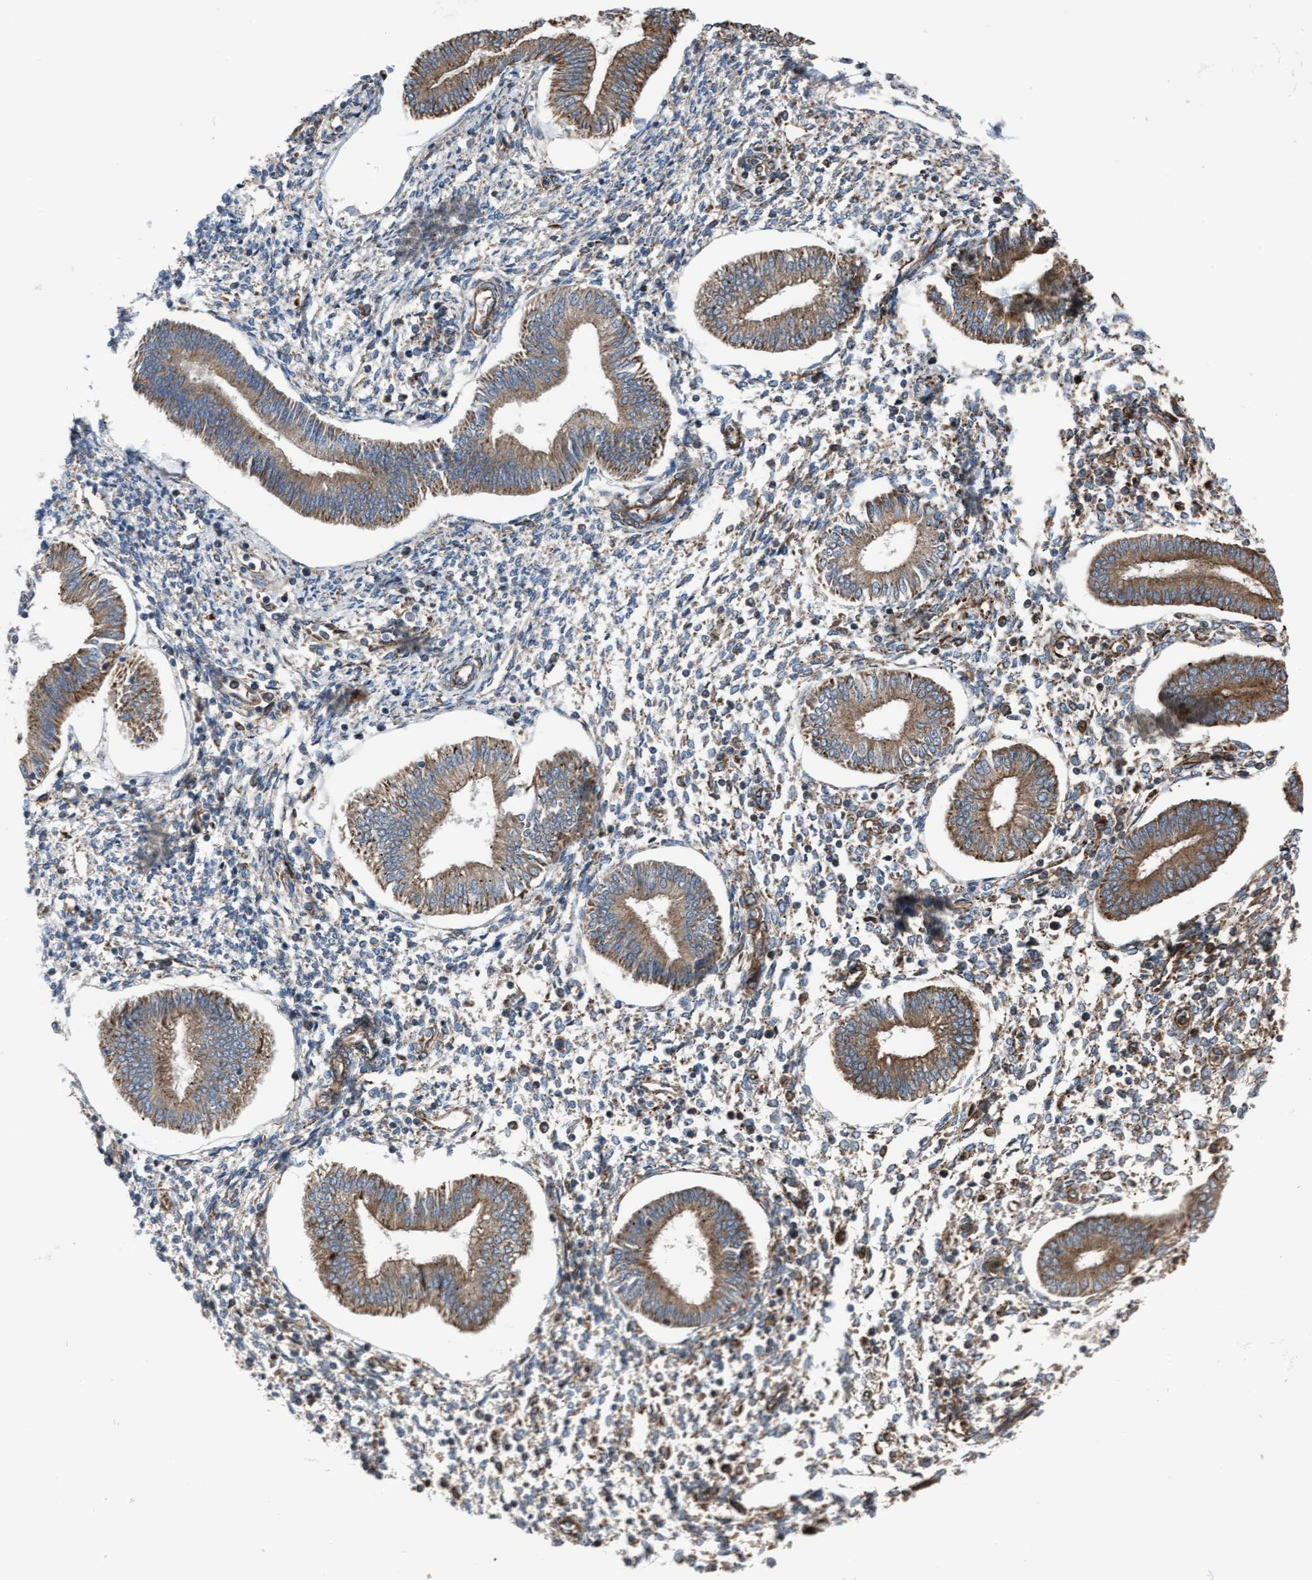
{"staining": {"intensity": "moderate", "quantity": ">75%", "location": "cytoplasmic/membranous"}, "tissue": "endometrium", "cell_type": "Cells in endometrial stroma", "image_type": "normal", "snomed": [{"axis": "morphology", "description": "Normal tissue, NOS"}, {"axis": "topography", "description": "Endometrium"}], "caption": "Moderate cytoplasmic/membranous staining for a protein is identified in approximately >75% of cells in endometrial stroma of unremarkable endometrium using immunohistochemistry.", "gene": "RAP1GAP2", "patient": {"sex": "female", "age": 50}}